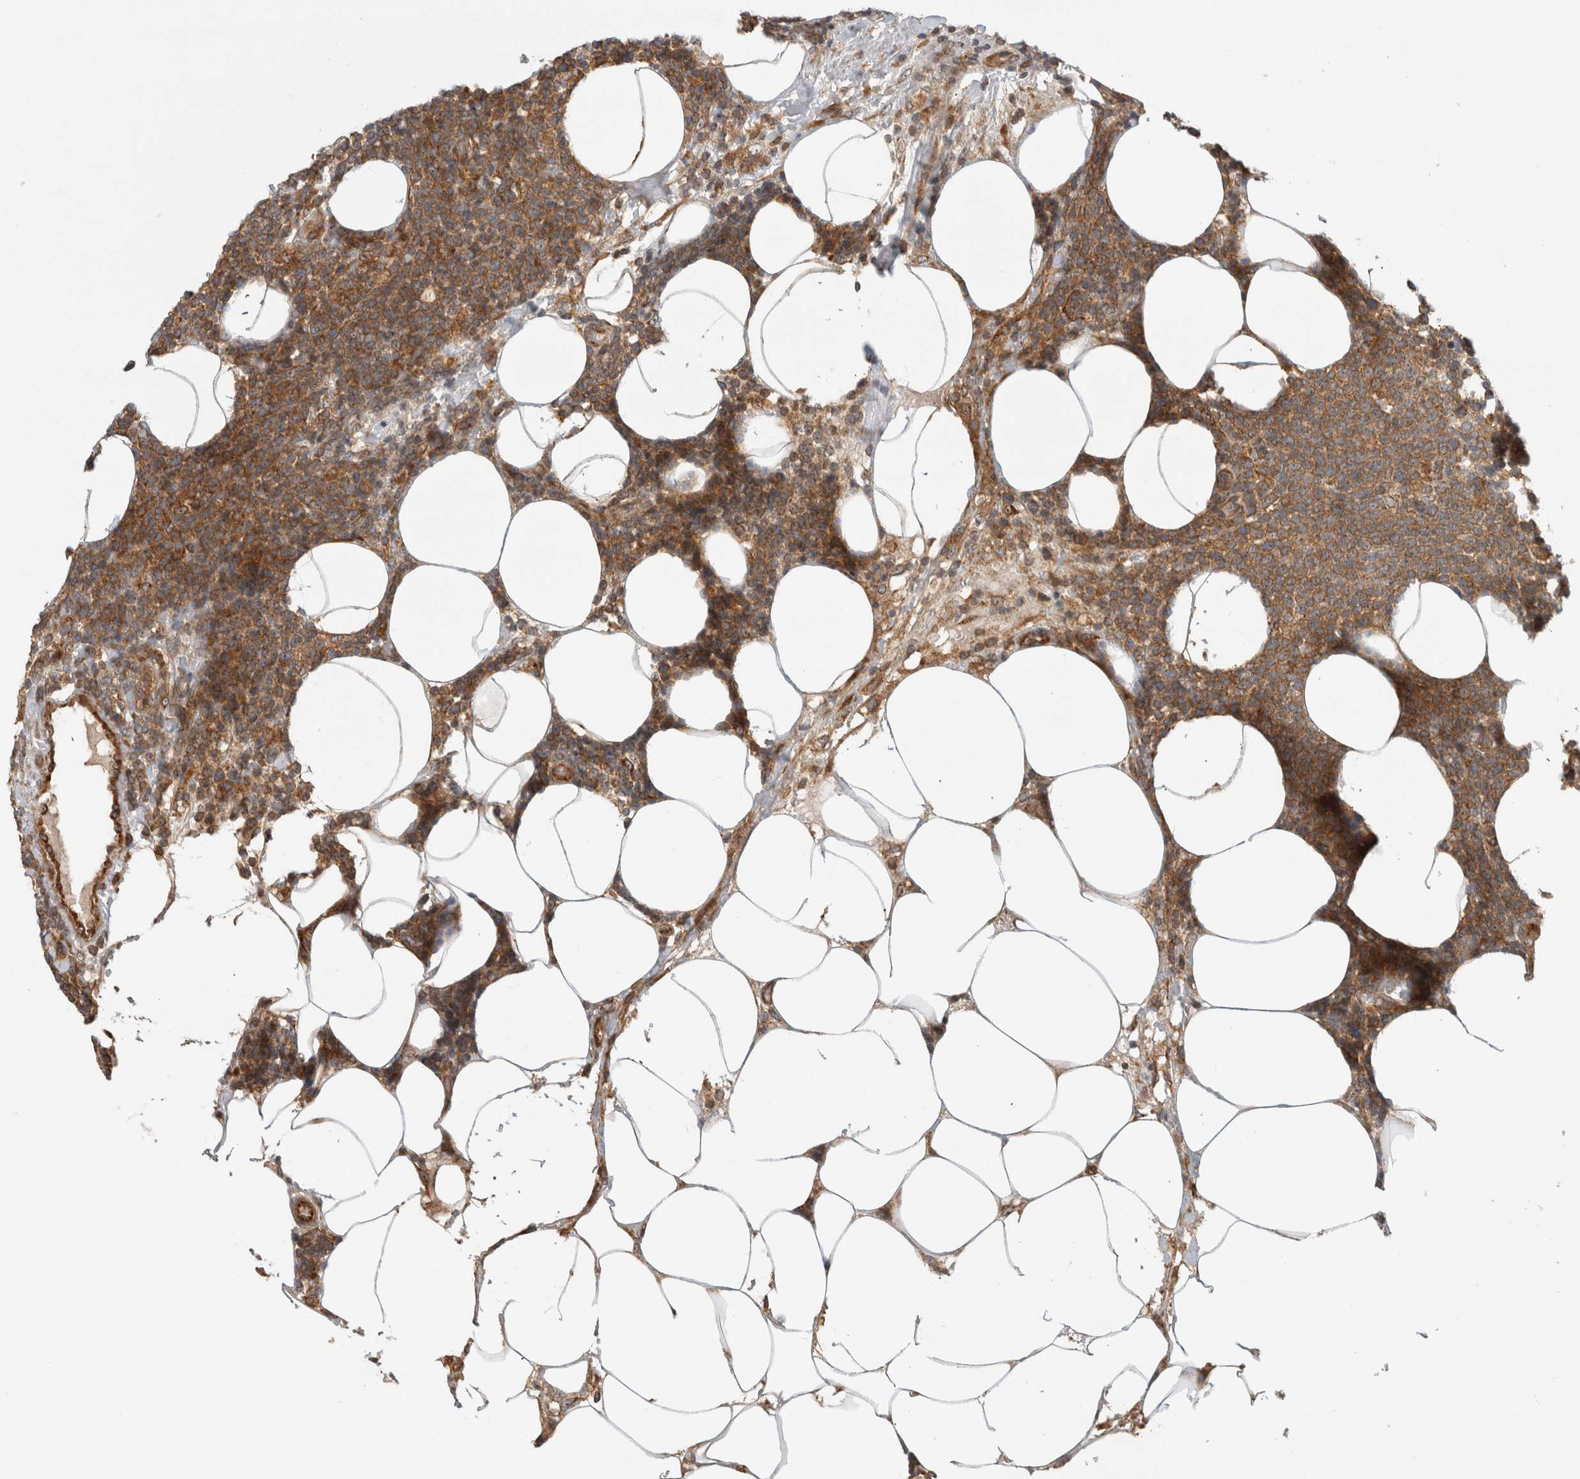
{"staining": {"intensity": "moderate", "quantity": ">75%", "location": "cytoplasmic/membranous"}, "tissue": "lymphoma", "cell_type": "Tumor cells", "image_type": "cancer", "snomed": [{"axis": "morphology", "description": "Malignant lymphoma, non-Hodgkin's type, High grade"}, {"axis": "topography", "description": "Lymph node"}], "caption": "Immunohistochemical staining of human lymphoma exhibits moderate cytoplasmic/membranous protein positivity in about >75% of tumor cells. The staining is performed using DAB (3,3'-diaminobenzidine) brown chromogen to label protein expression. The nuclei are counter-stained blue using hematoxylin.", "gene": "WASF2", "patient": {"sex": "male", "age": 61}}